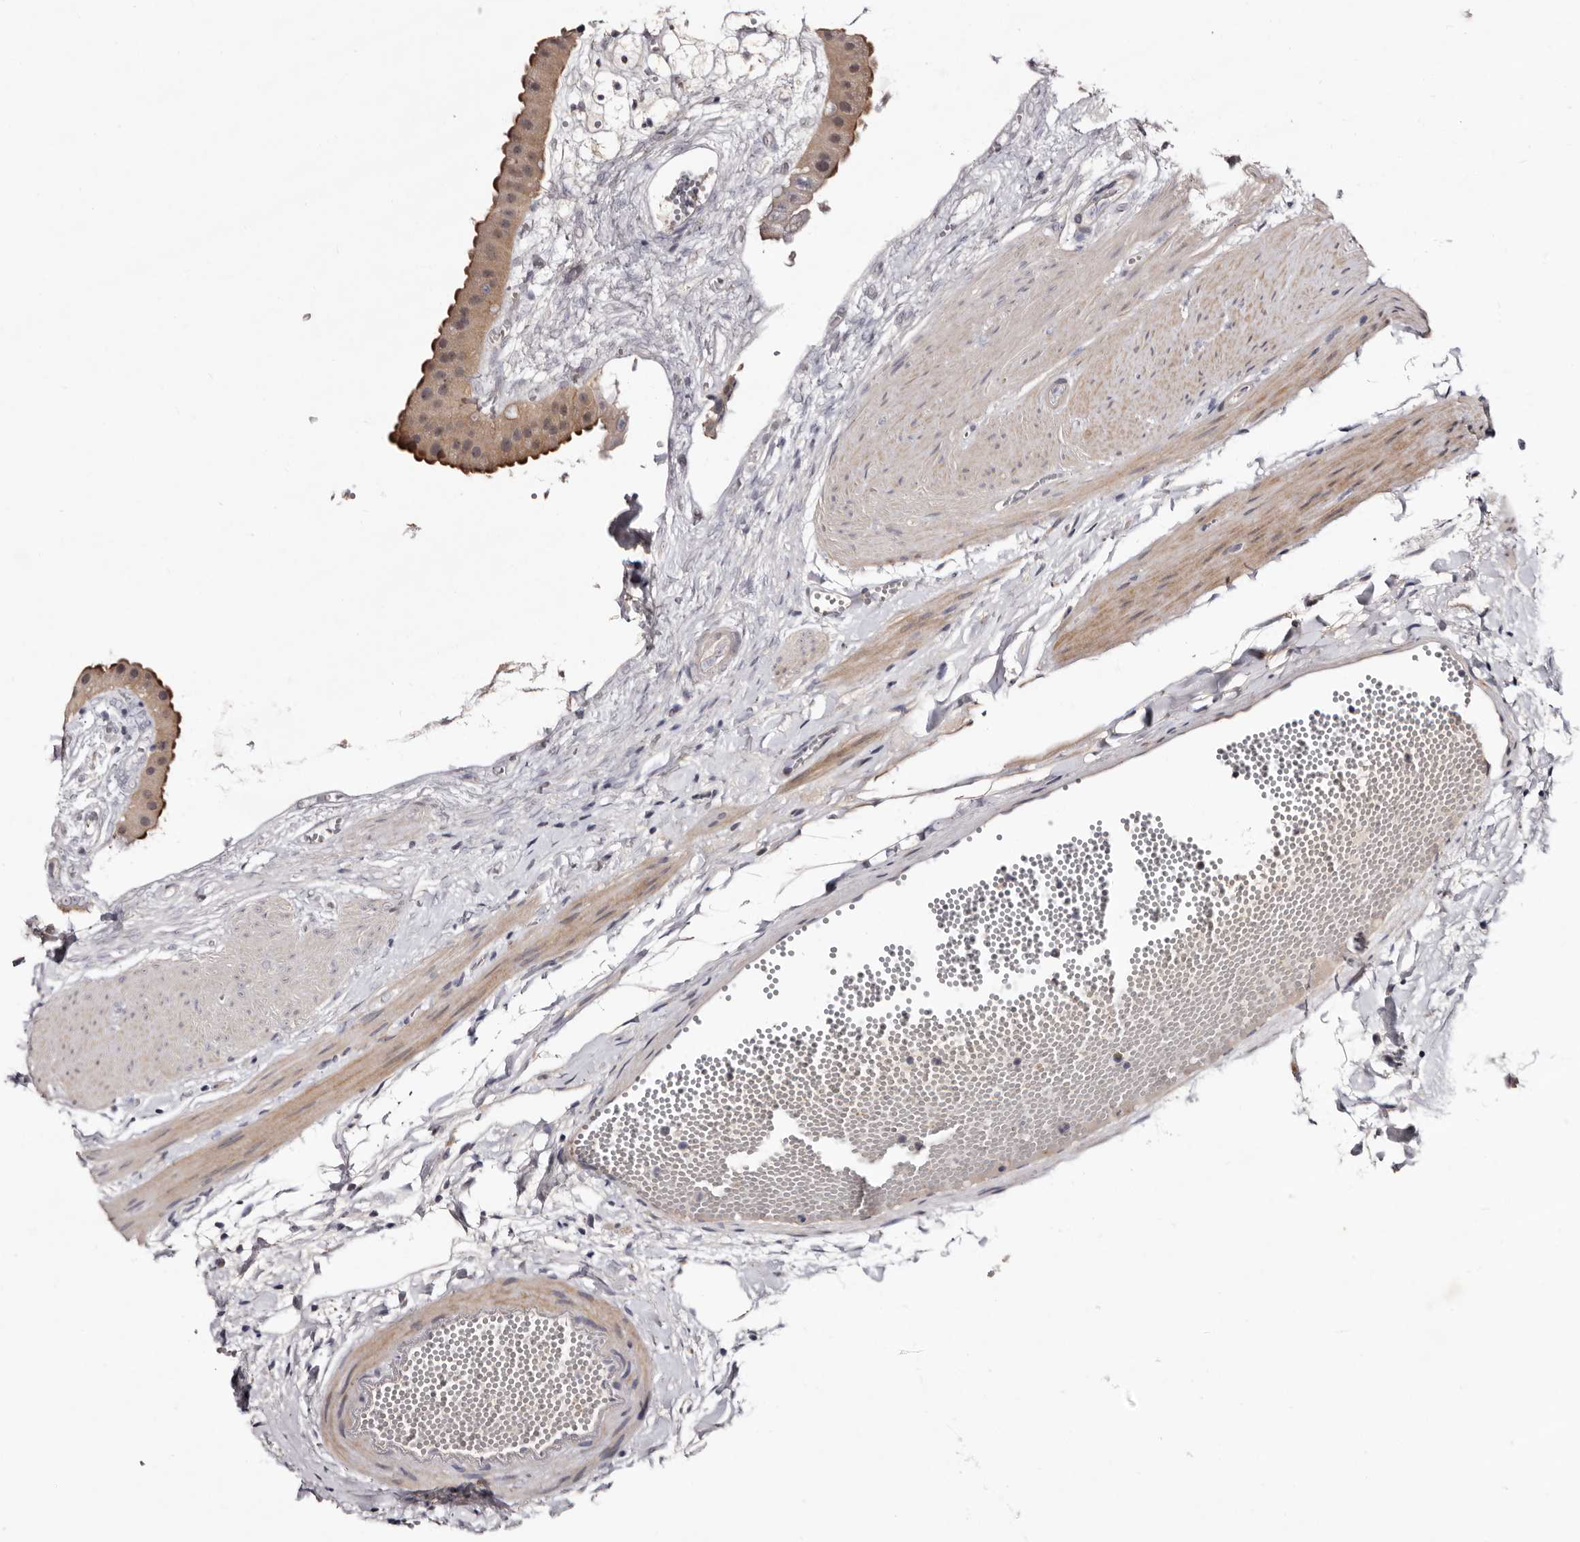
{"staining": {"intensity": "moderate", "quantity": ">75%", "location": "cytoplasmic/membranous"}, "tissue": "gallbladder", "cell_type": "Glandular cells", "image_type": "normal", "snomed": [{"axis": "morphology", "description": "Normal tissue, NOS"}, {"axis": "topography", "description": "Gallbladder"}], "caption": "Unremarkable gallbladder was stained to show a protein in brown. There is medium levels of moderate cytoplasmic/membranous expression in about >75% of glandular cells. The staining is performed using DAB (3,3'-diaminobenzidine) brown chromogen to label protein expression. The nuclei are counter-stained blue using hematoxylin.", "gene": "LANCL2", "patient": {"sex": "female", "age": 64}}